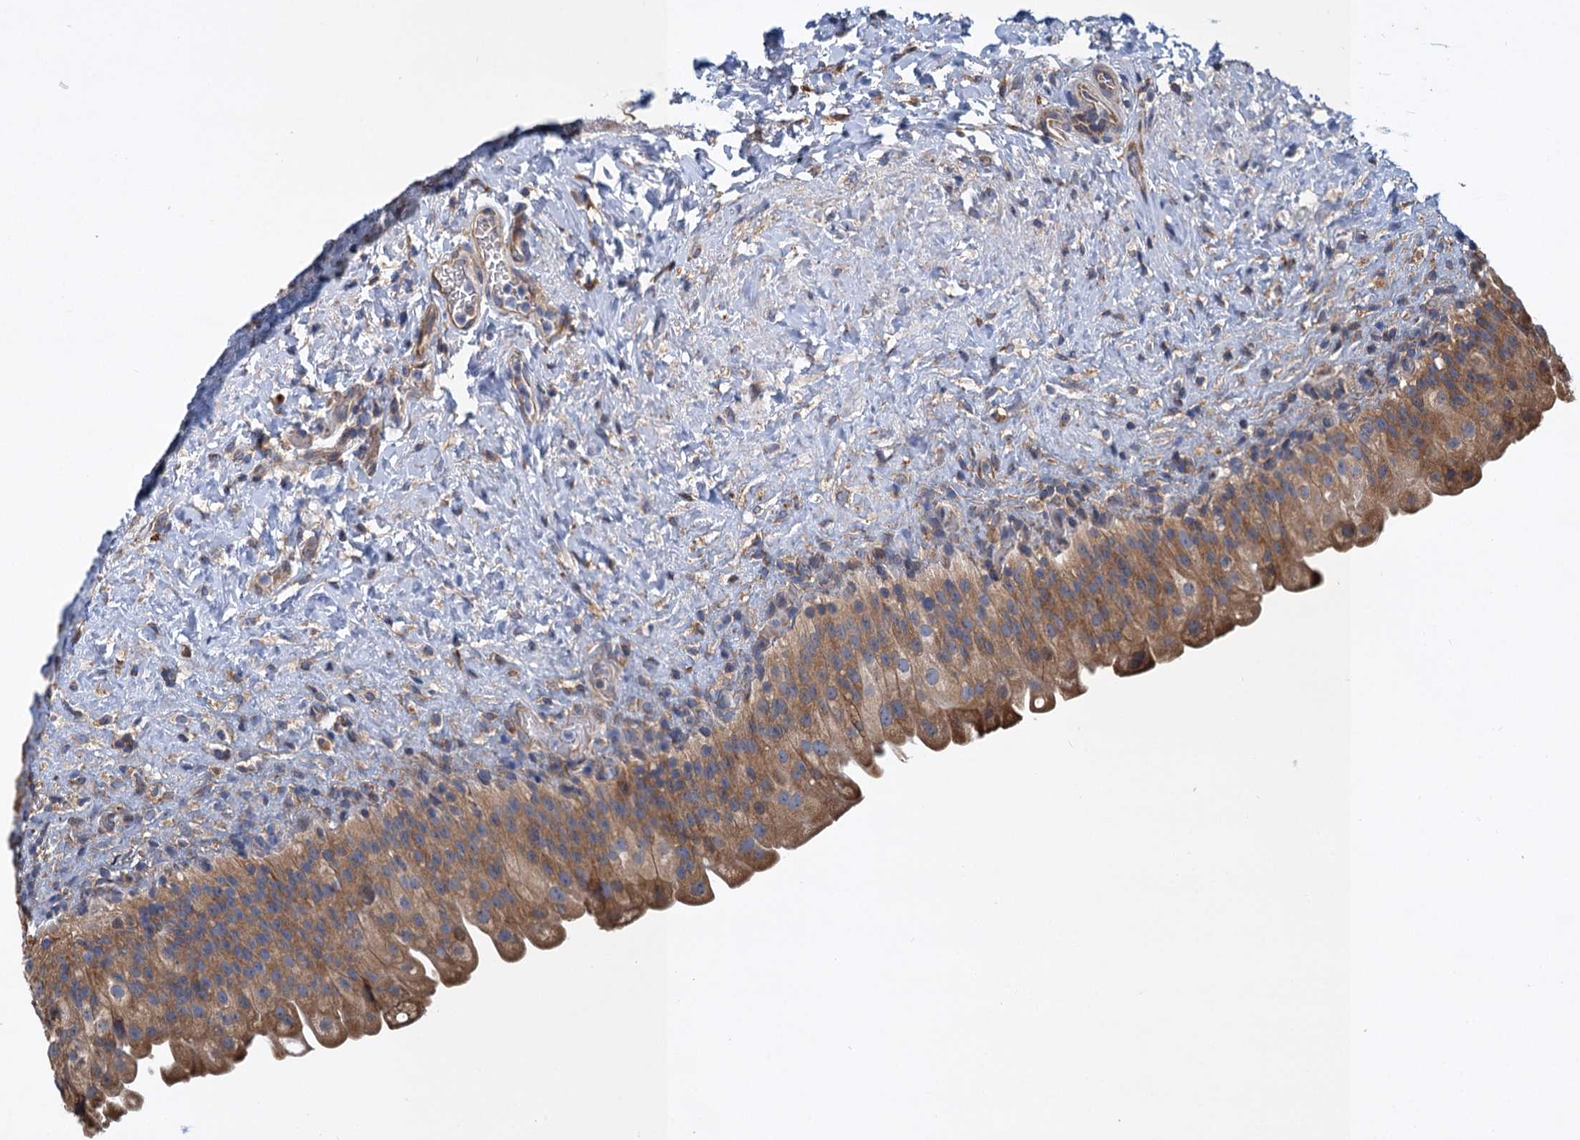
{"staining": {"intensity": "moderate", "quantity": ">75%", "location": "cytoplasmic/membranous"}, "tissue": "urinary bladder", "cell_type": "Urothelial cells", "image_type": "normal", "snomed": [{"axis": "morphology", "description": "Normal tissue, NOS"}, {"axis": "topography", "description": "Urinary bladder"}], "caption": "Urothelial cells display moderate cytoplasmic/membranous staining in about >75% of cells in benign urinary bladder.", "gene": "LINS1", "patient": {"sex": "female", "age": 27}}